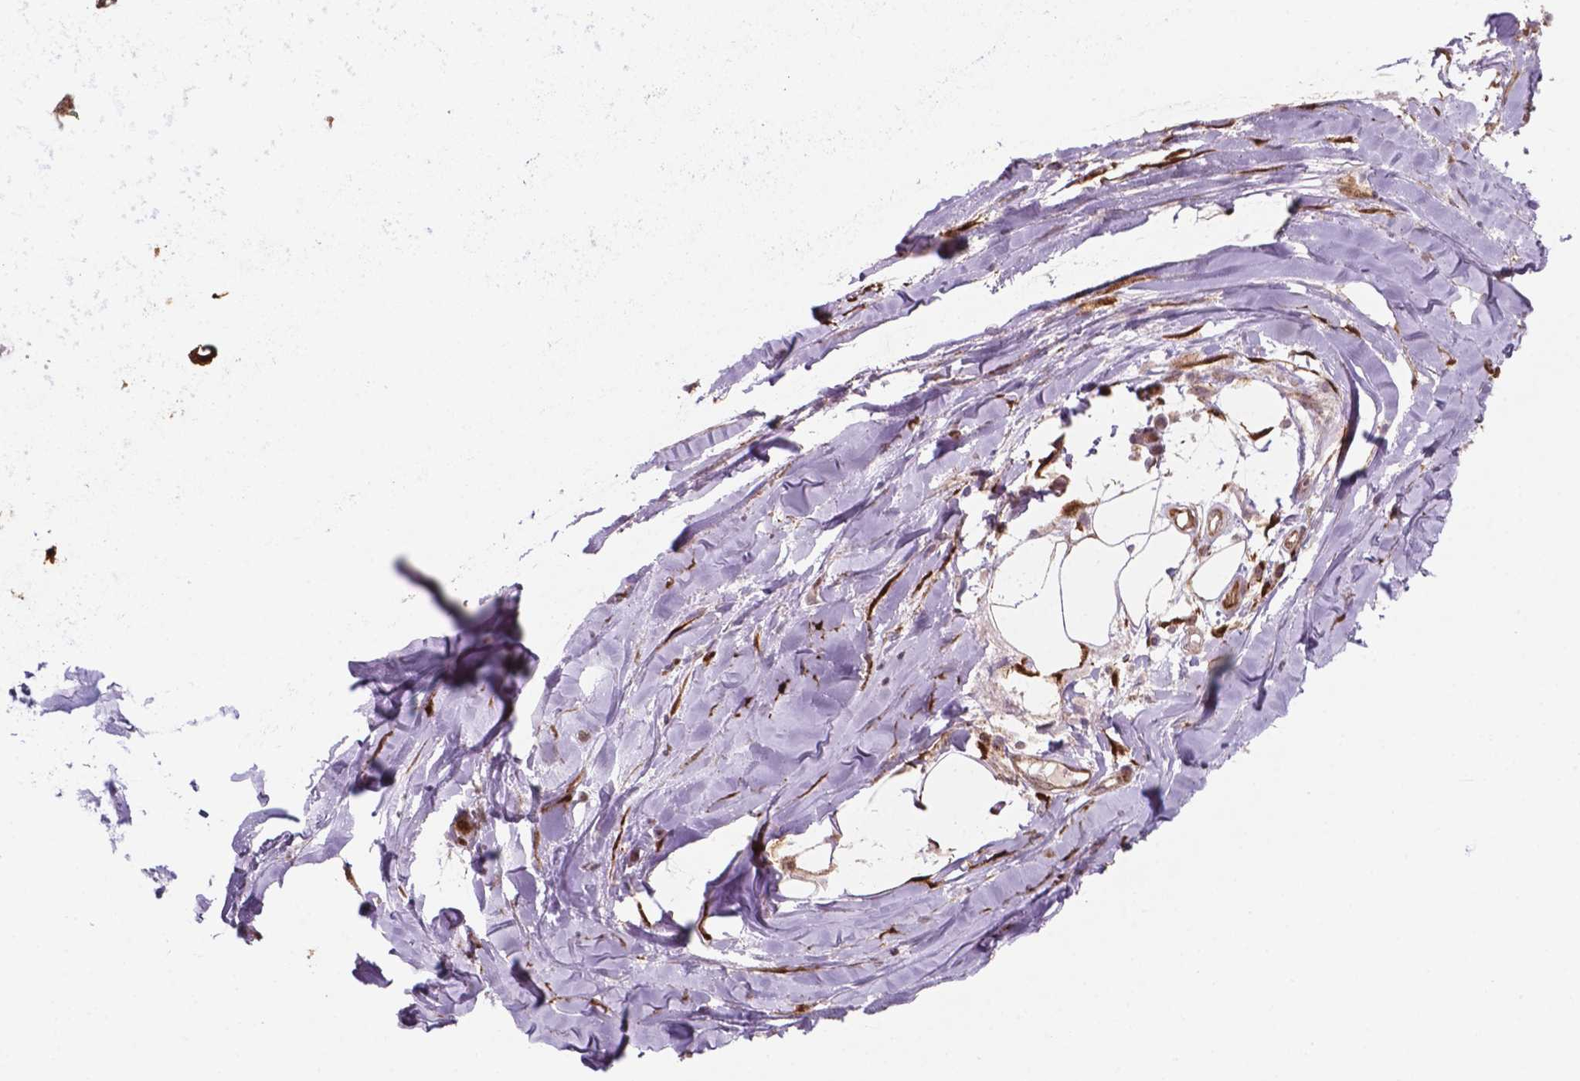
{"staining": {"intensity": "strong", "quantity": ">75%", "location": "cytoplasmic/membranous"}, "tissue": "adipose tissue", "cell_type": "Adipocytes", "image_type": "normal", "snomed": [{"axis": "morphology", "description": "Normal tissue, NOS"}, {"axis": "morphology", "description": "Squamous cell carcinoma, NOS"}, {"axis": "topography", "description": "Cartilage tissue"}, {"axis": "topography", "description": "Bronchus"}, {"axis": "topography", "description": "Lung"}], "caption": "Strong cytoplasmic/membranous protein positivity is seen in about >75% of adipocytes in adipose tissue. Using DAB (brown) and hematoxylin (blue) stains, captured at high magnification using brightfield microscopy.", "gene": "LDHA", "patient": {"sex": "male", "age": 66}}